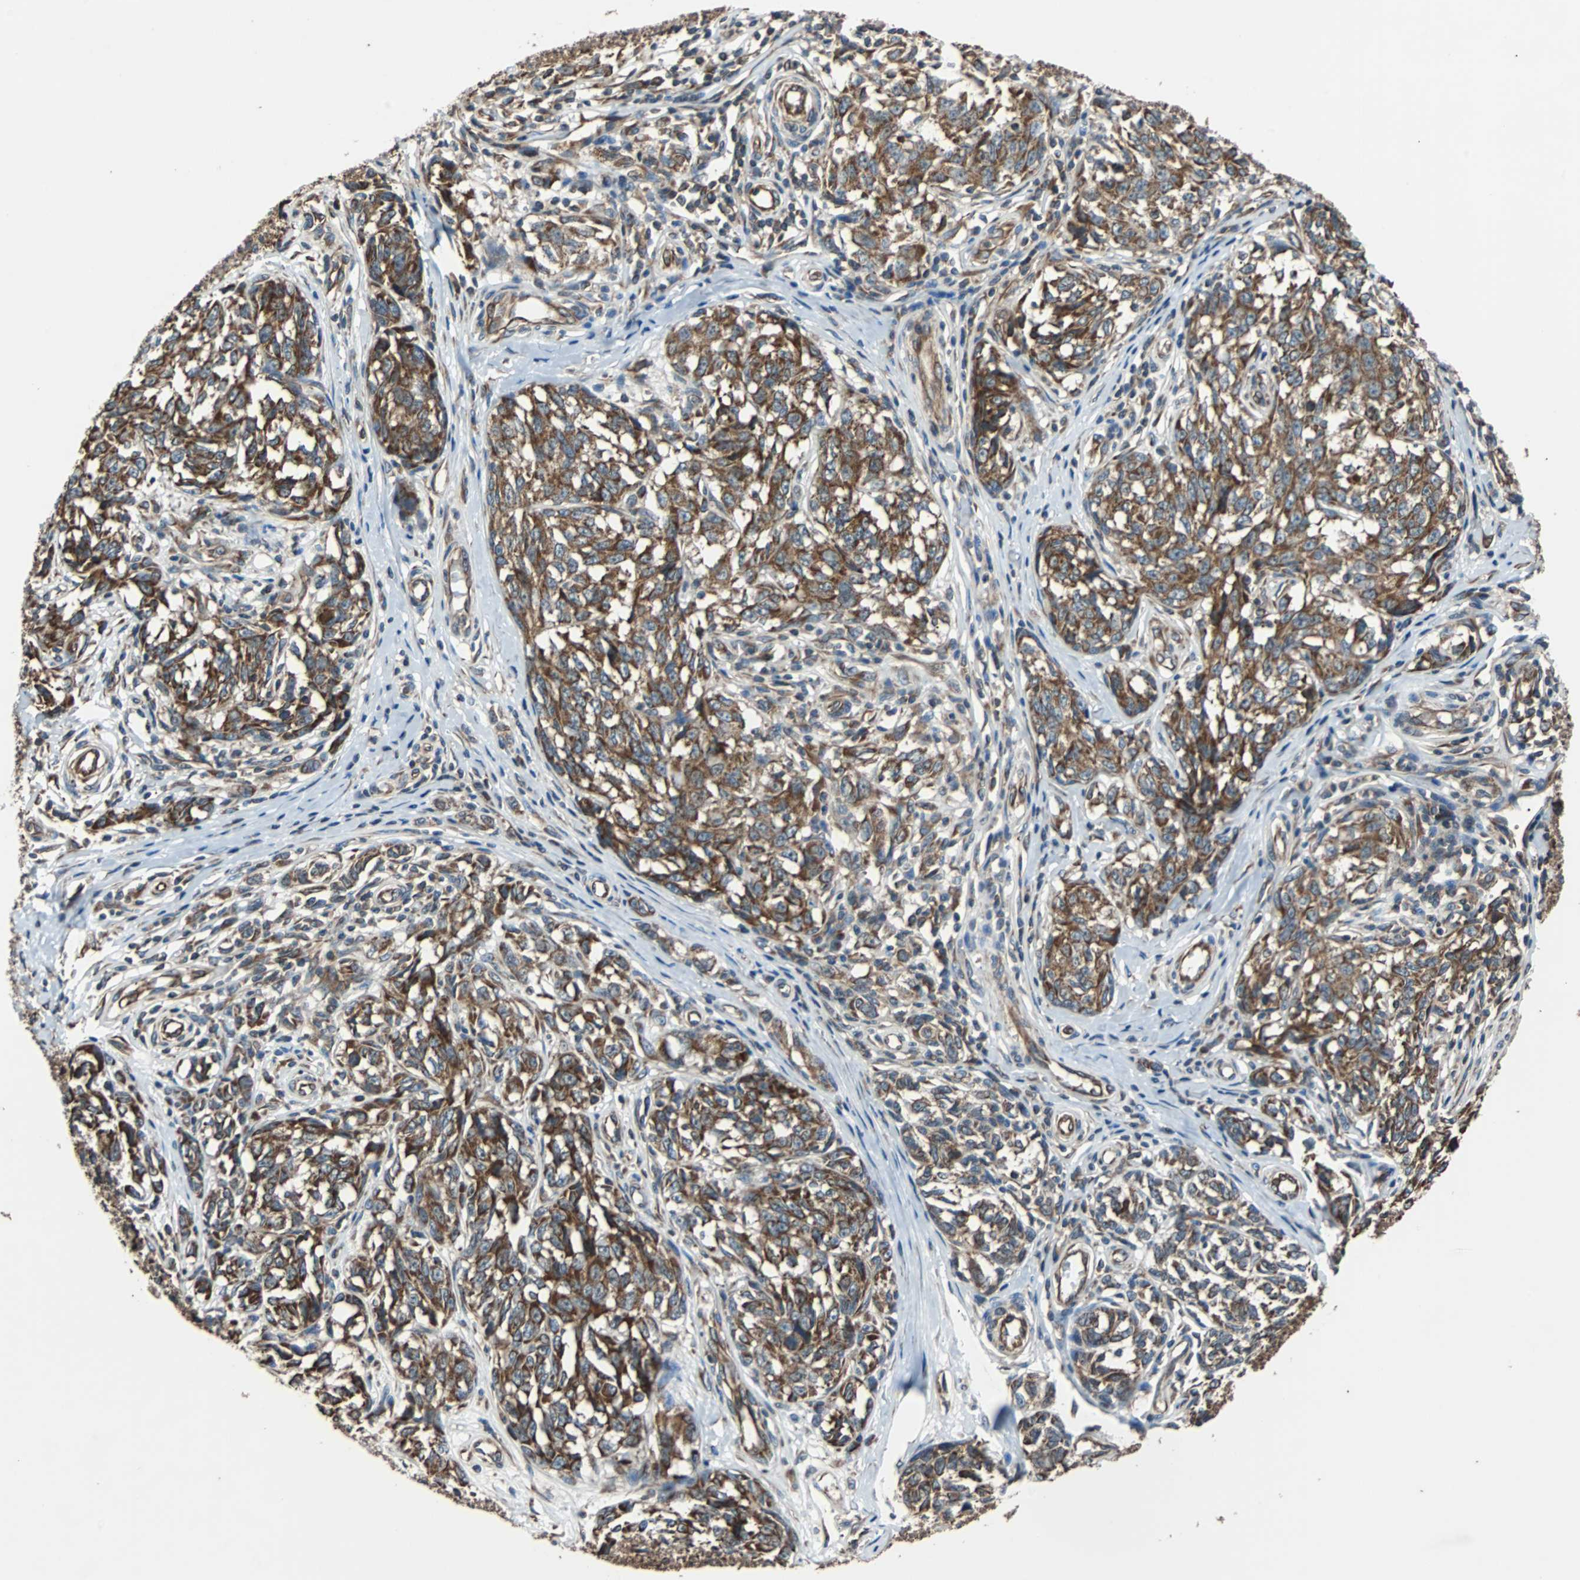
{"staining": {"intensity": "moderate", "quantity": ">75%", "location": "cytoplasmic/membranous"}, "tissue": "melanoma", "cell_type": "Tumor cells", "image_type": "cancer", "snomed": [{"axis": "morphology", "description": "Malignant melanoma, NOS"}, {"axis": "topography", "description": "Skin"}], "caption": "A micrograph showing moderate cytoplasmic/membranous staining in approximately >75% of tumor cells in malignant melanoma, as visualized by brown immunohistochemical staining.", "gene": "ACTR3", "patient": {"sex": "female", "age": 64}}